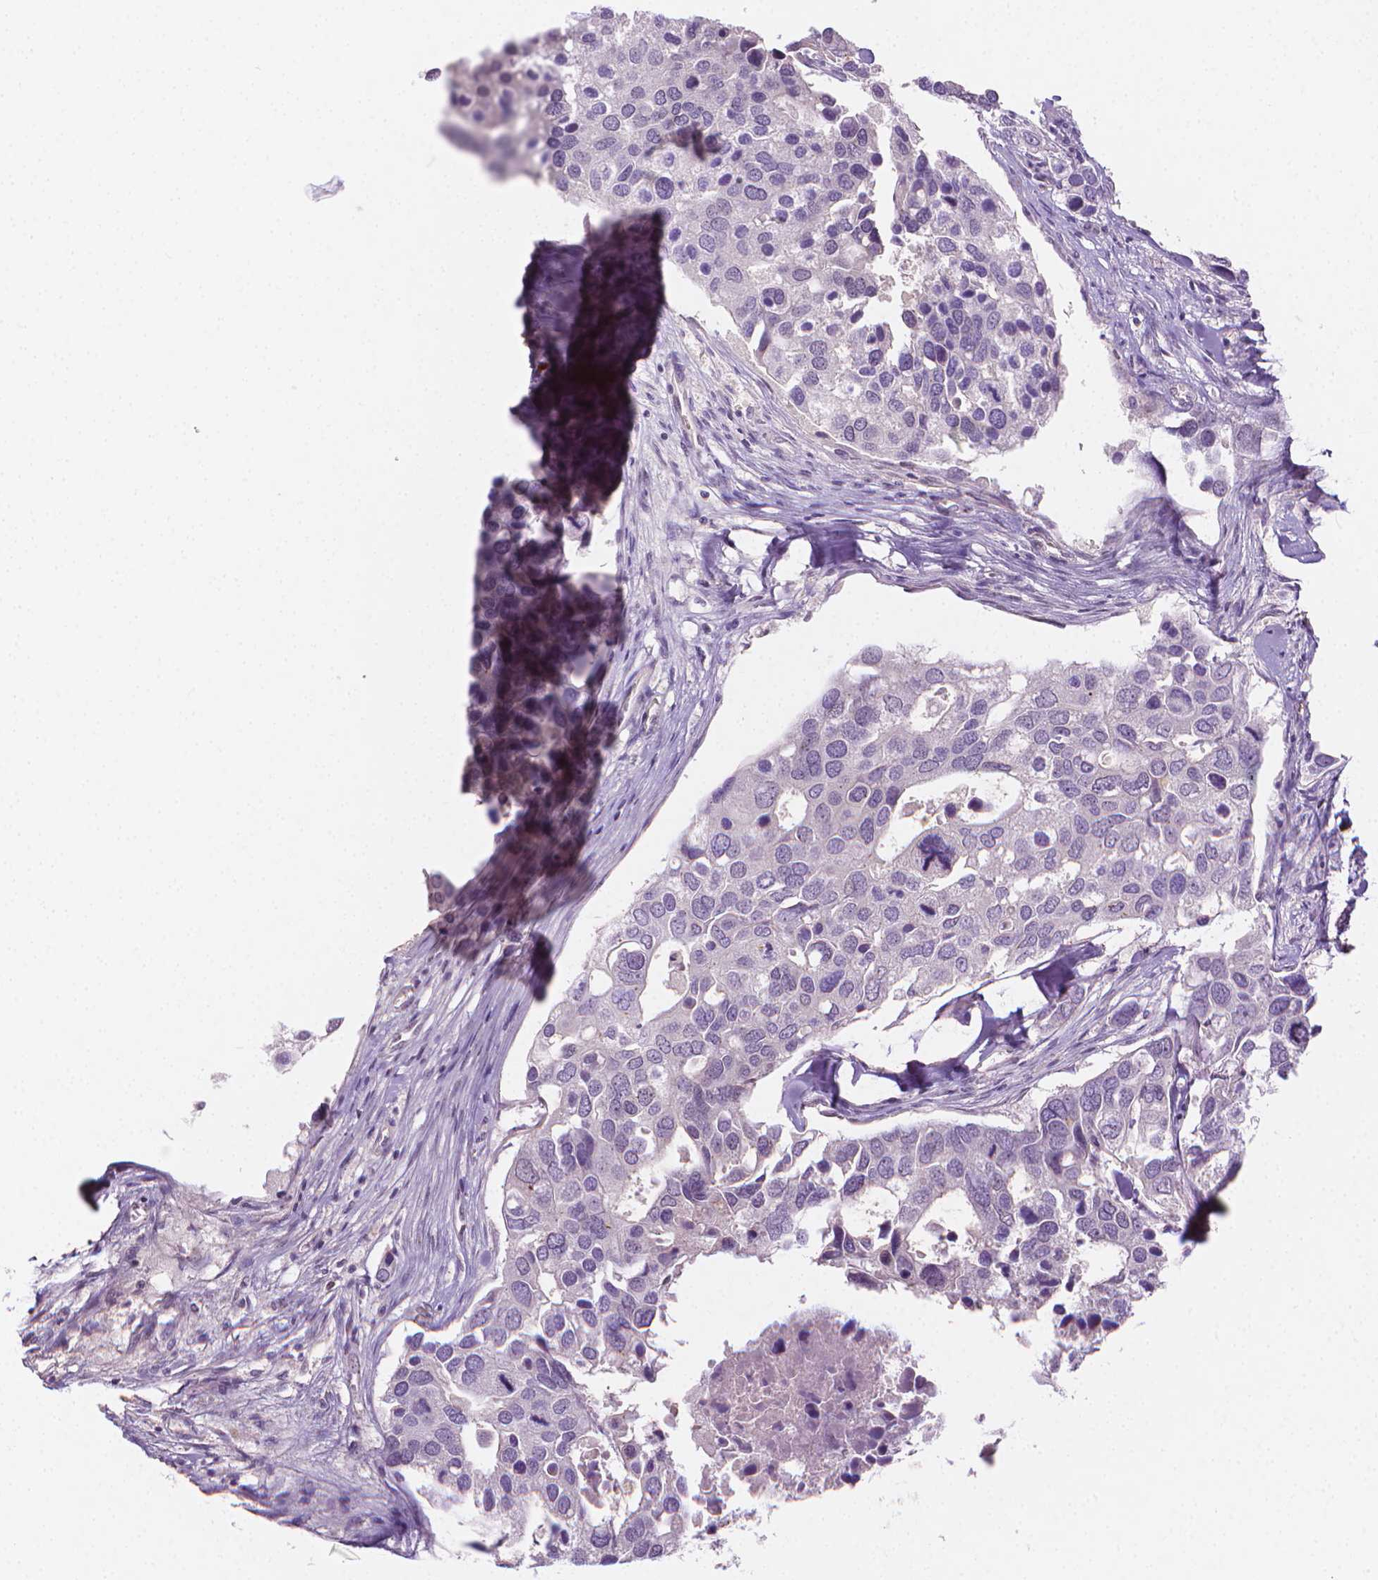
{"staining": {"intensity": "negative", "quantity": "none", "location": "none"}, "tissue": "breast cancer", "cell_type": "Tumor cells", "image_type": "cancer", "snomed": [{"axis": "morphology", "description": "Duct carcinoma"}, {"axis": "topography", "description": "Breast"}], "caption": "Immunohistochemistry (IHC) micrograph of breast invasive ductal carcinoma stained for a protein (brown), which exhibits no expression in tumor cells.", "gene": "NCAN", "patient": {"sex": "female", "age": 83}}